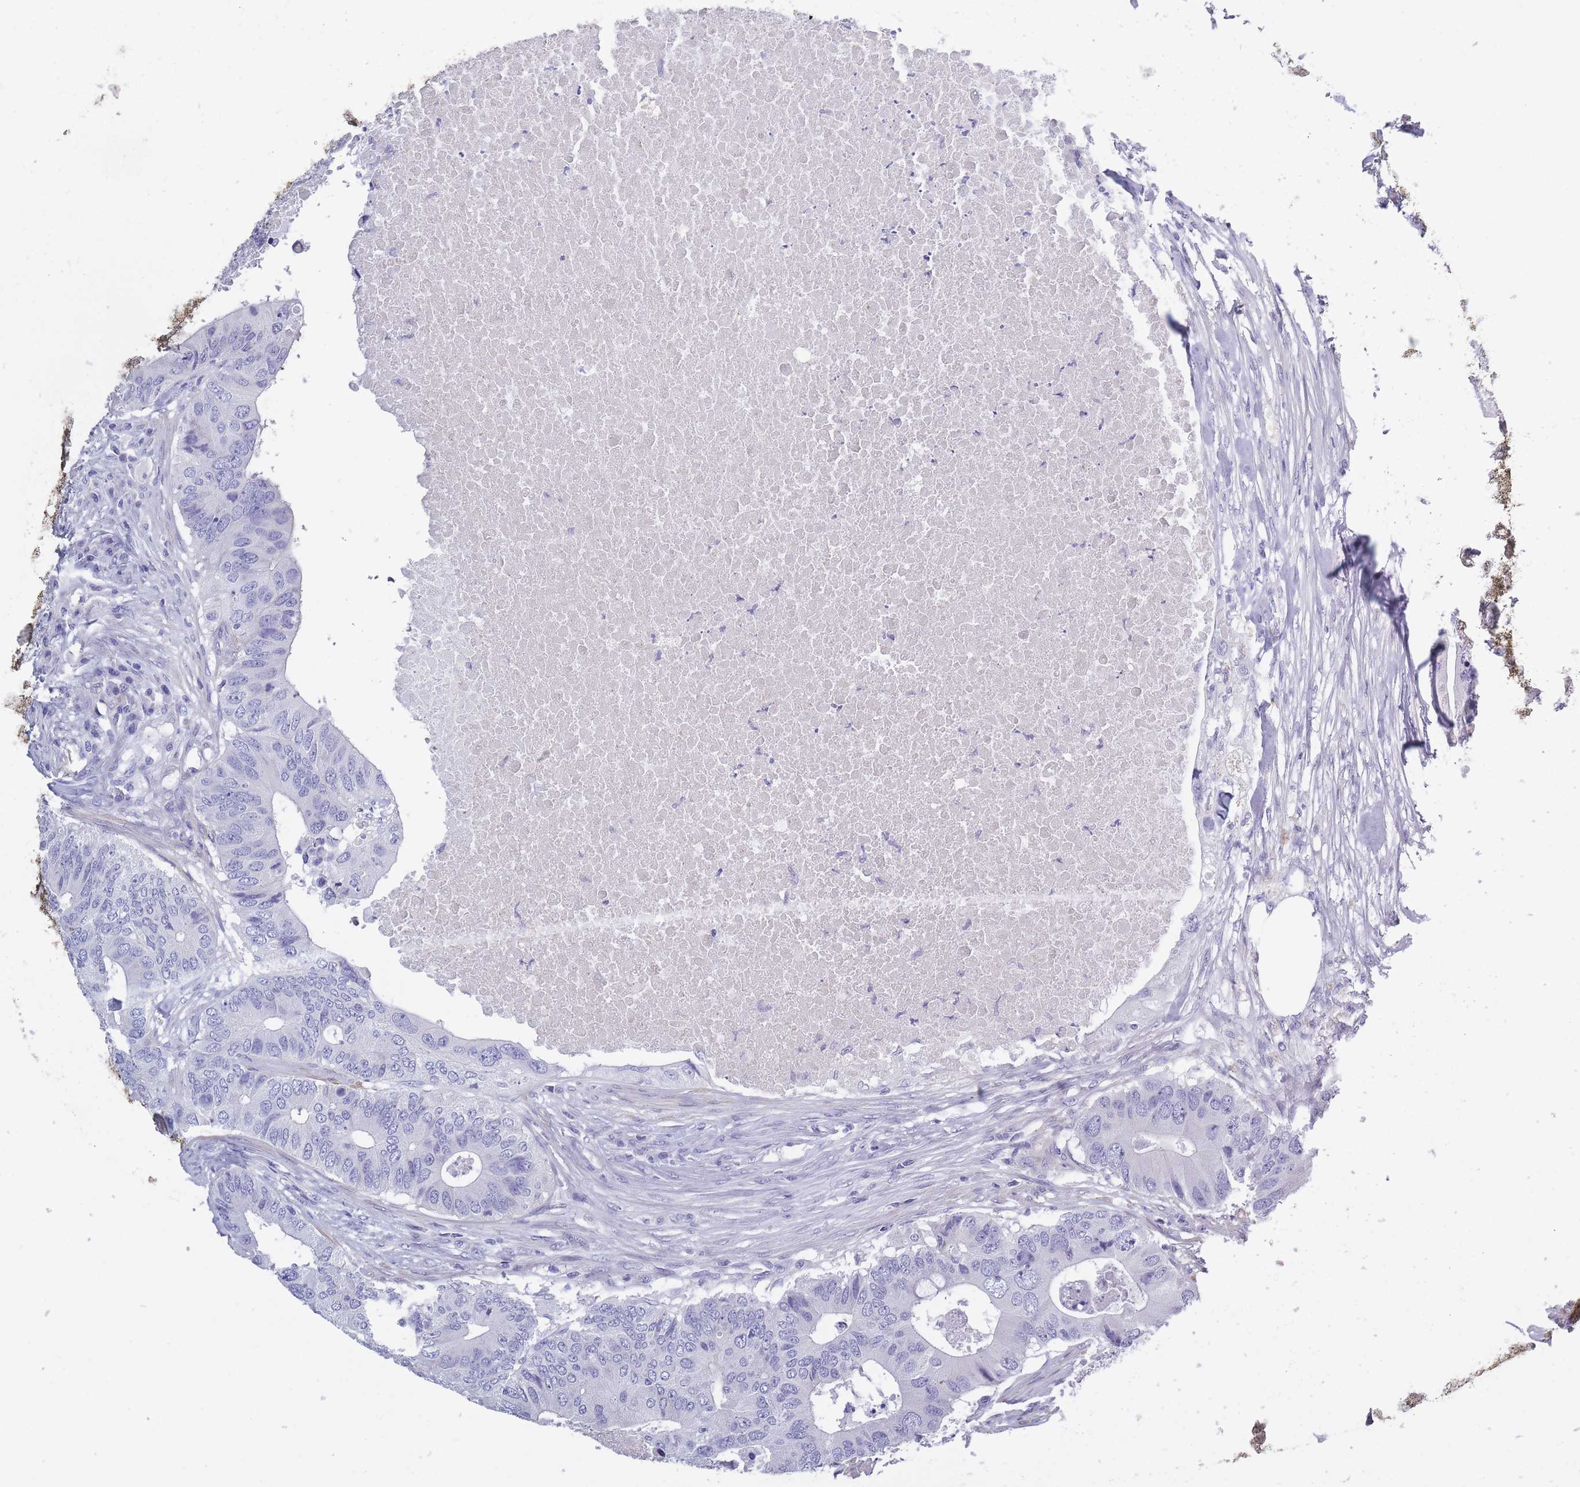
{"staining": {"intensity": "negative", "quantity": "none", "location": "none"}, "tissue": "colorectal cancer", "cell_type": "Tumor cells", "image_type": "cancer", "snomed": [{"axis": "morphology", "description": "Adenocarcinoma, NOS"}, {"axis": "topography", "description": "Colon"}], "caption": "Immunohistochemical staining of human adenocarcinoma (colorectal) displays no significant positivity in tumor cells.", "gene": "OR4C5", "patient": {"sex": "male", "age": 71}}